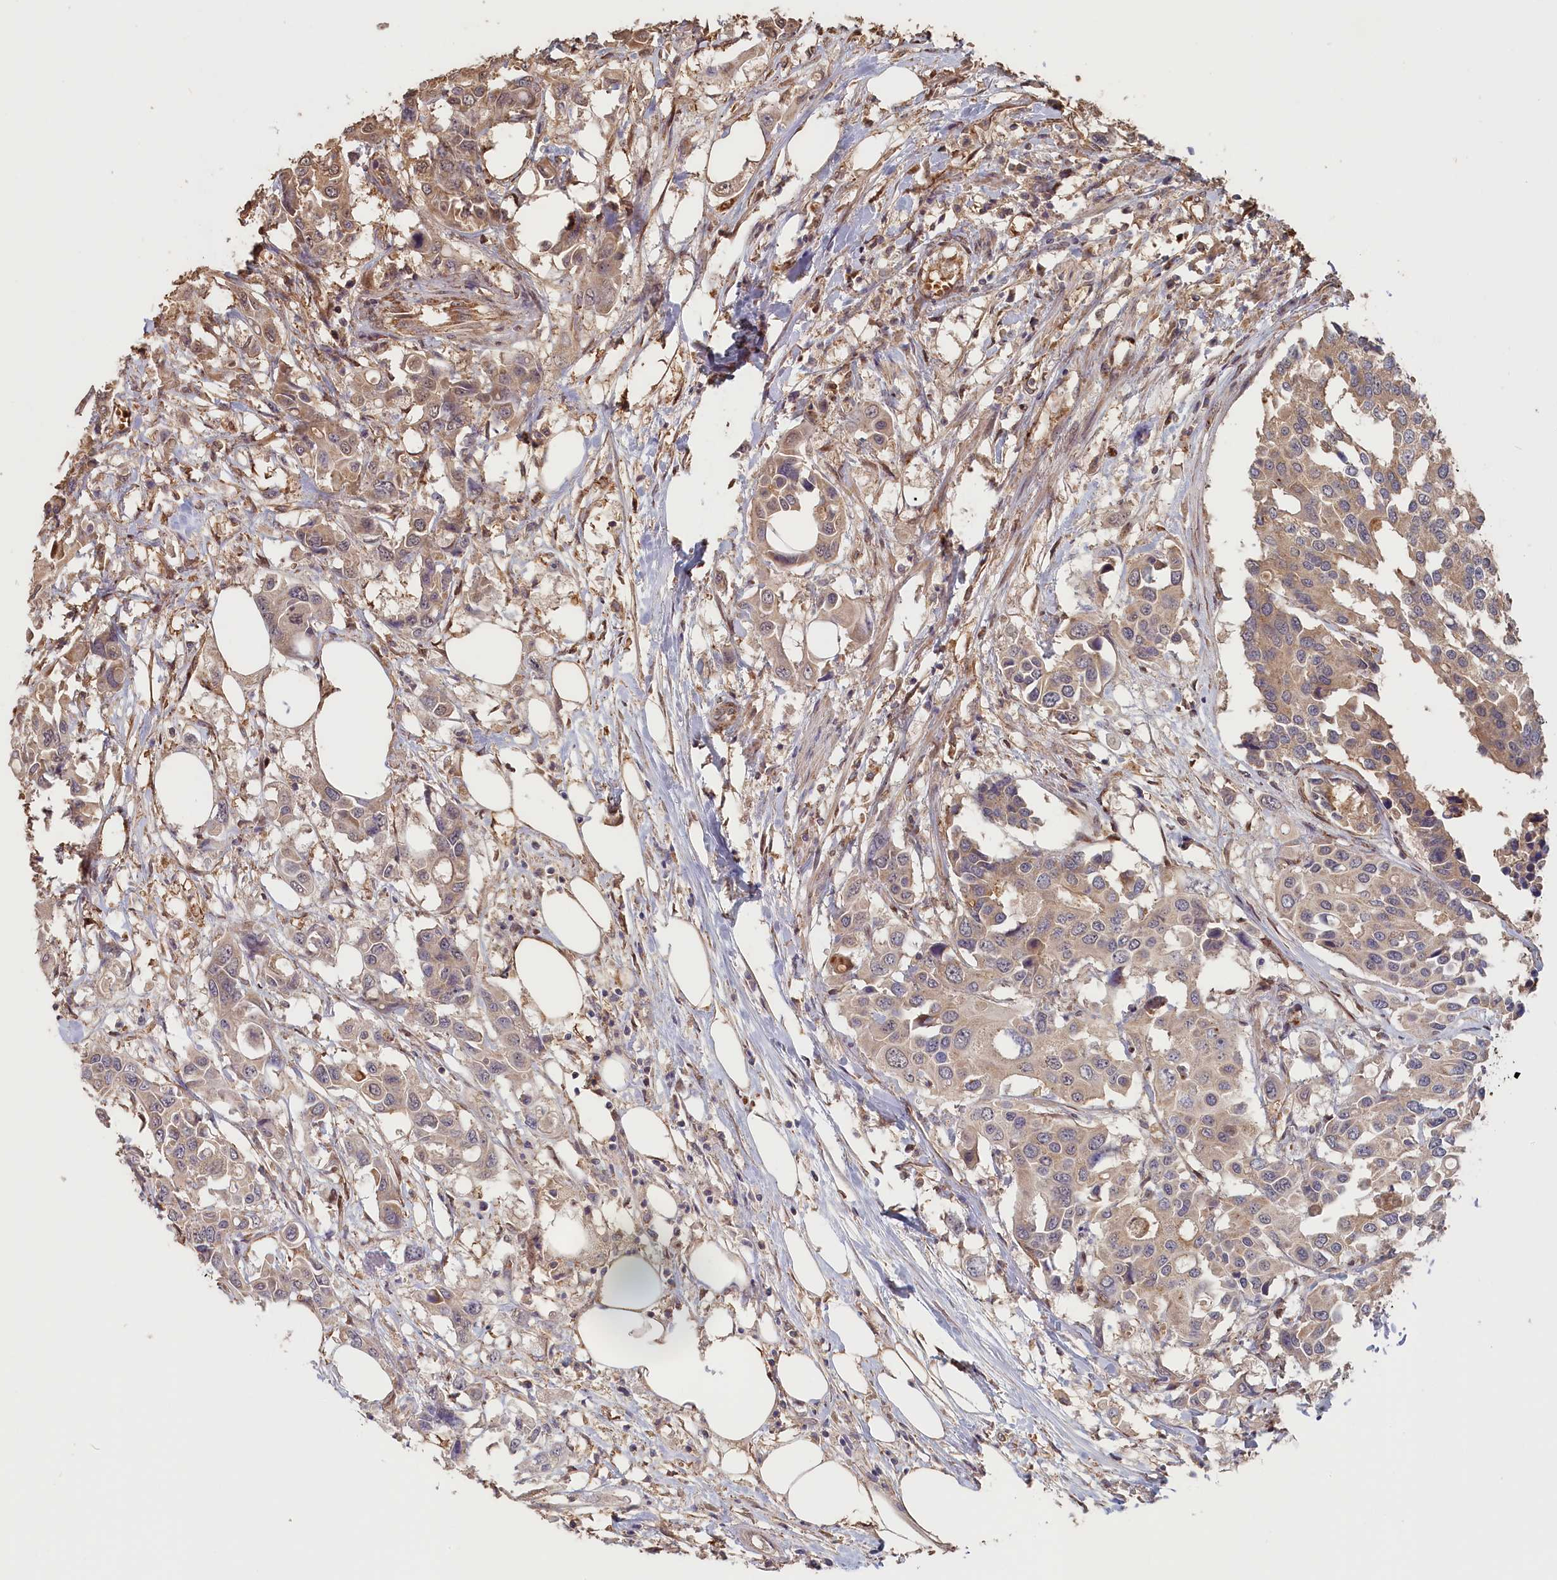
{"staining": {"intensity": "weak", "quantity": ">75%", "location": "cytoplasmic/membranous"}, "tissue": "colorectal cancer", "cell_type": "Tumor cells", "image_type": "cancer", "snomed": [{"axis": "morphology", "description": "Adenocarcinoma, NOS"}, {"axis": "topography", "description": "Colon"}], "caption": "DAB immunohistochemical staining of human colorectal adenocarcinoma reveals weak cytoplasmic/membranous protein expression in approximately >75% of tumor cells.", "gene": "STX16", "patient": {"sex": "male", "age": 77}}